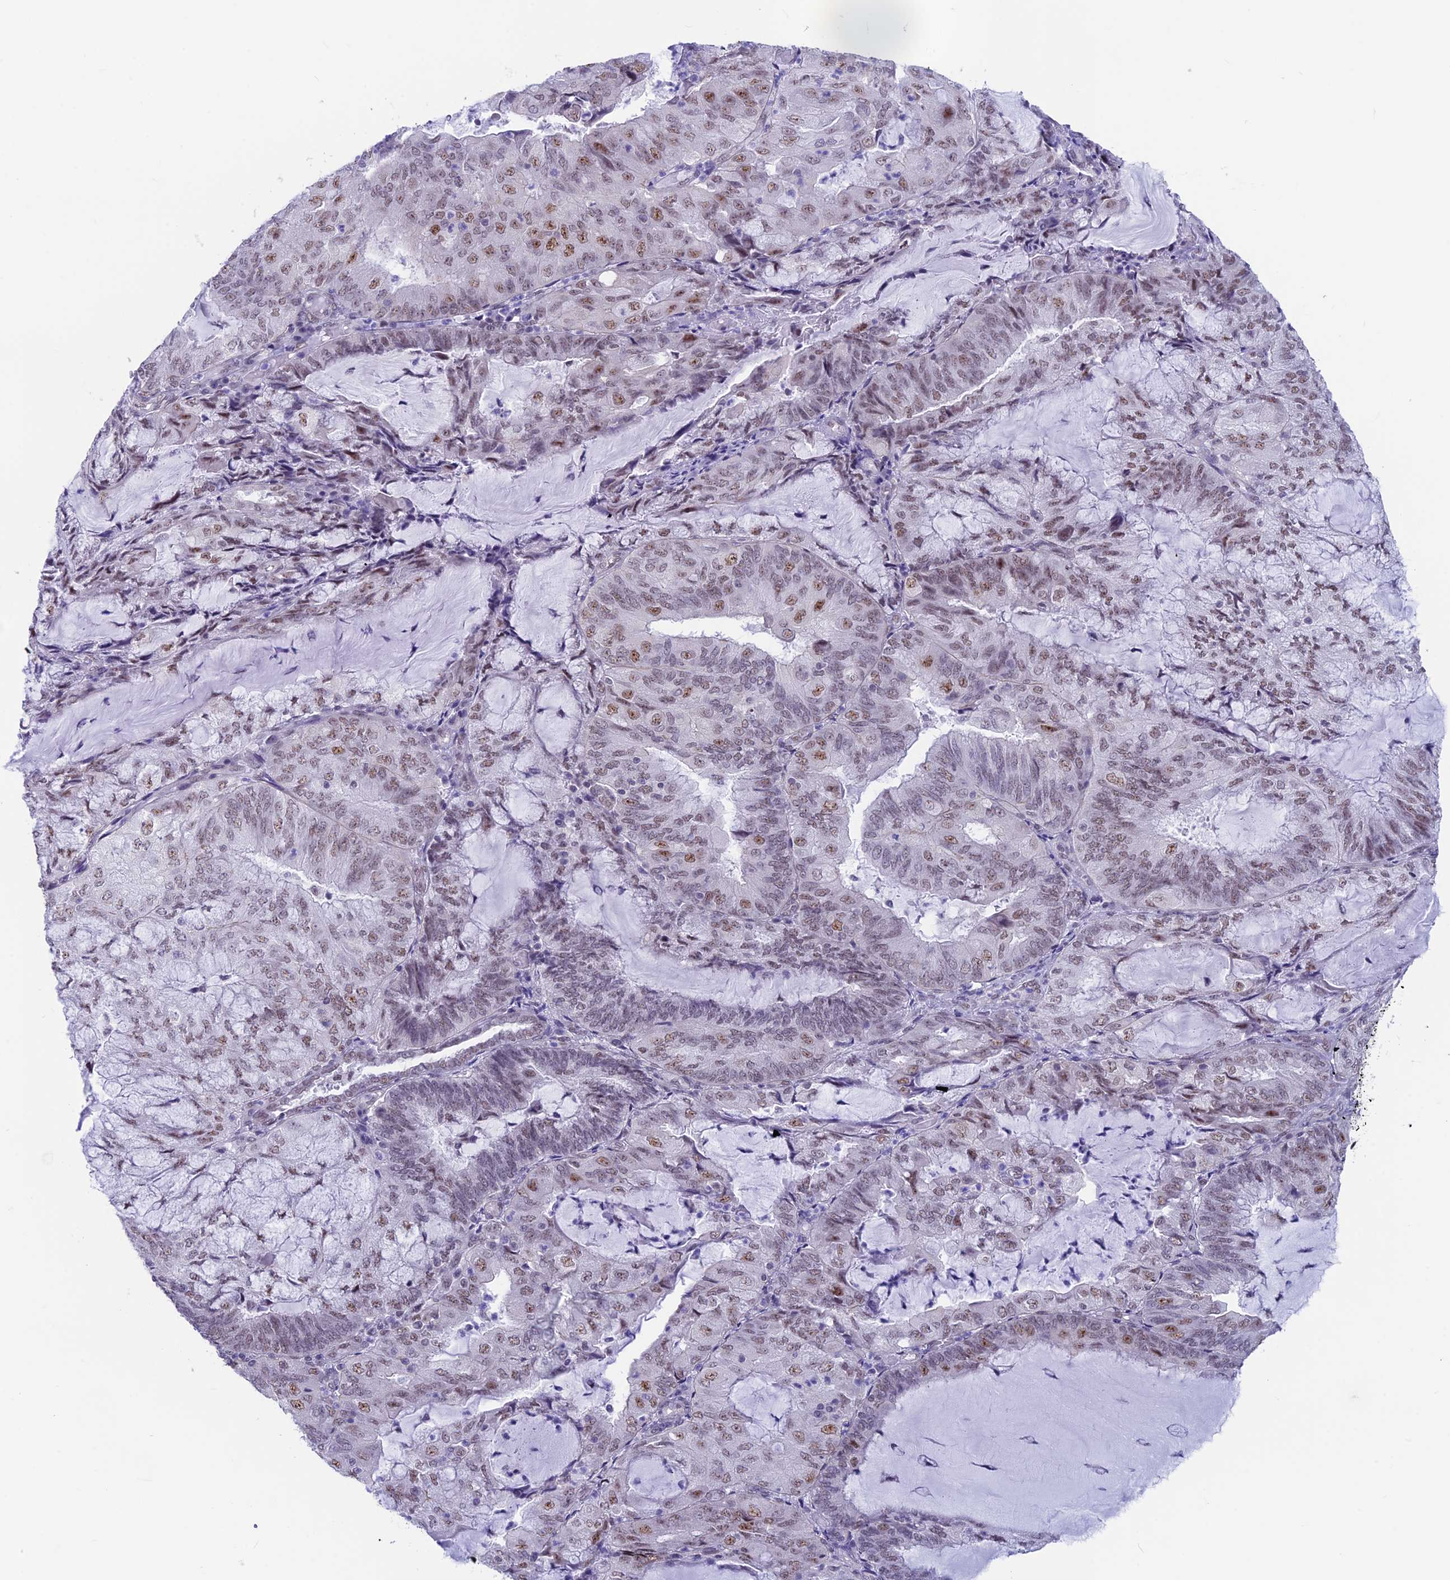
{"staining": {"intensity": "moderate", "quantity": "25%-75%", "location": "nuclear"}, "tissue": "endometrial cancer", "cell_type": "Tumor cells", "image_type": "cancer", "snomed": [{"axis": "morphology", "description": "Adenocarcinoma, NOS"}, {"axis": "topography", "description": "Endometrium"}], "caption": "This histopathology image demonstrates immunohistochemistry (IHC) staining of human endometrial adenocarcinoma, with medium moderate nuclear staining in about 25%-75% of tumor cells.", "gene": "SRSF5", "patient": {"sex": "female", "age": 81}}